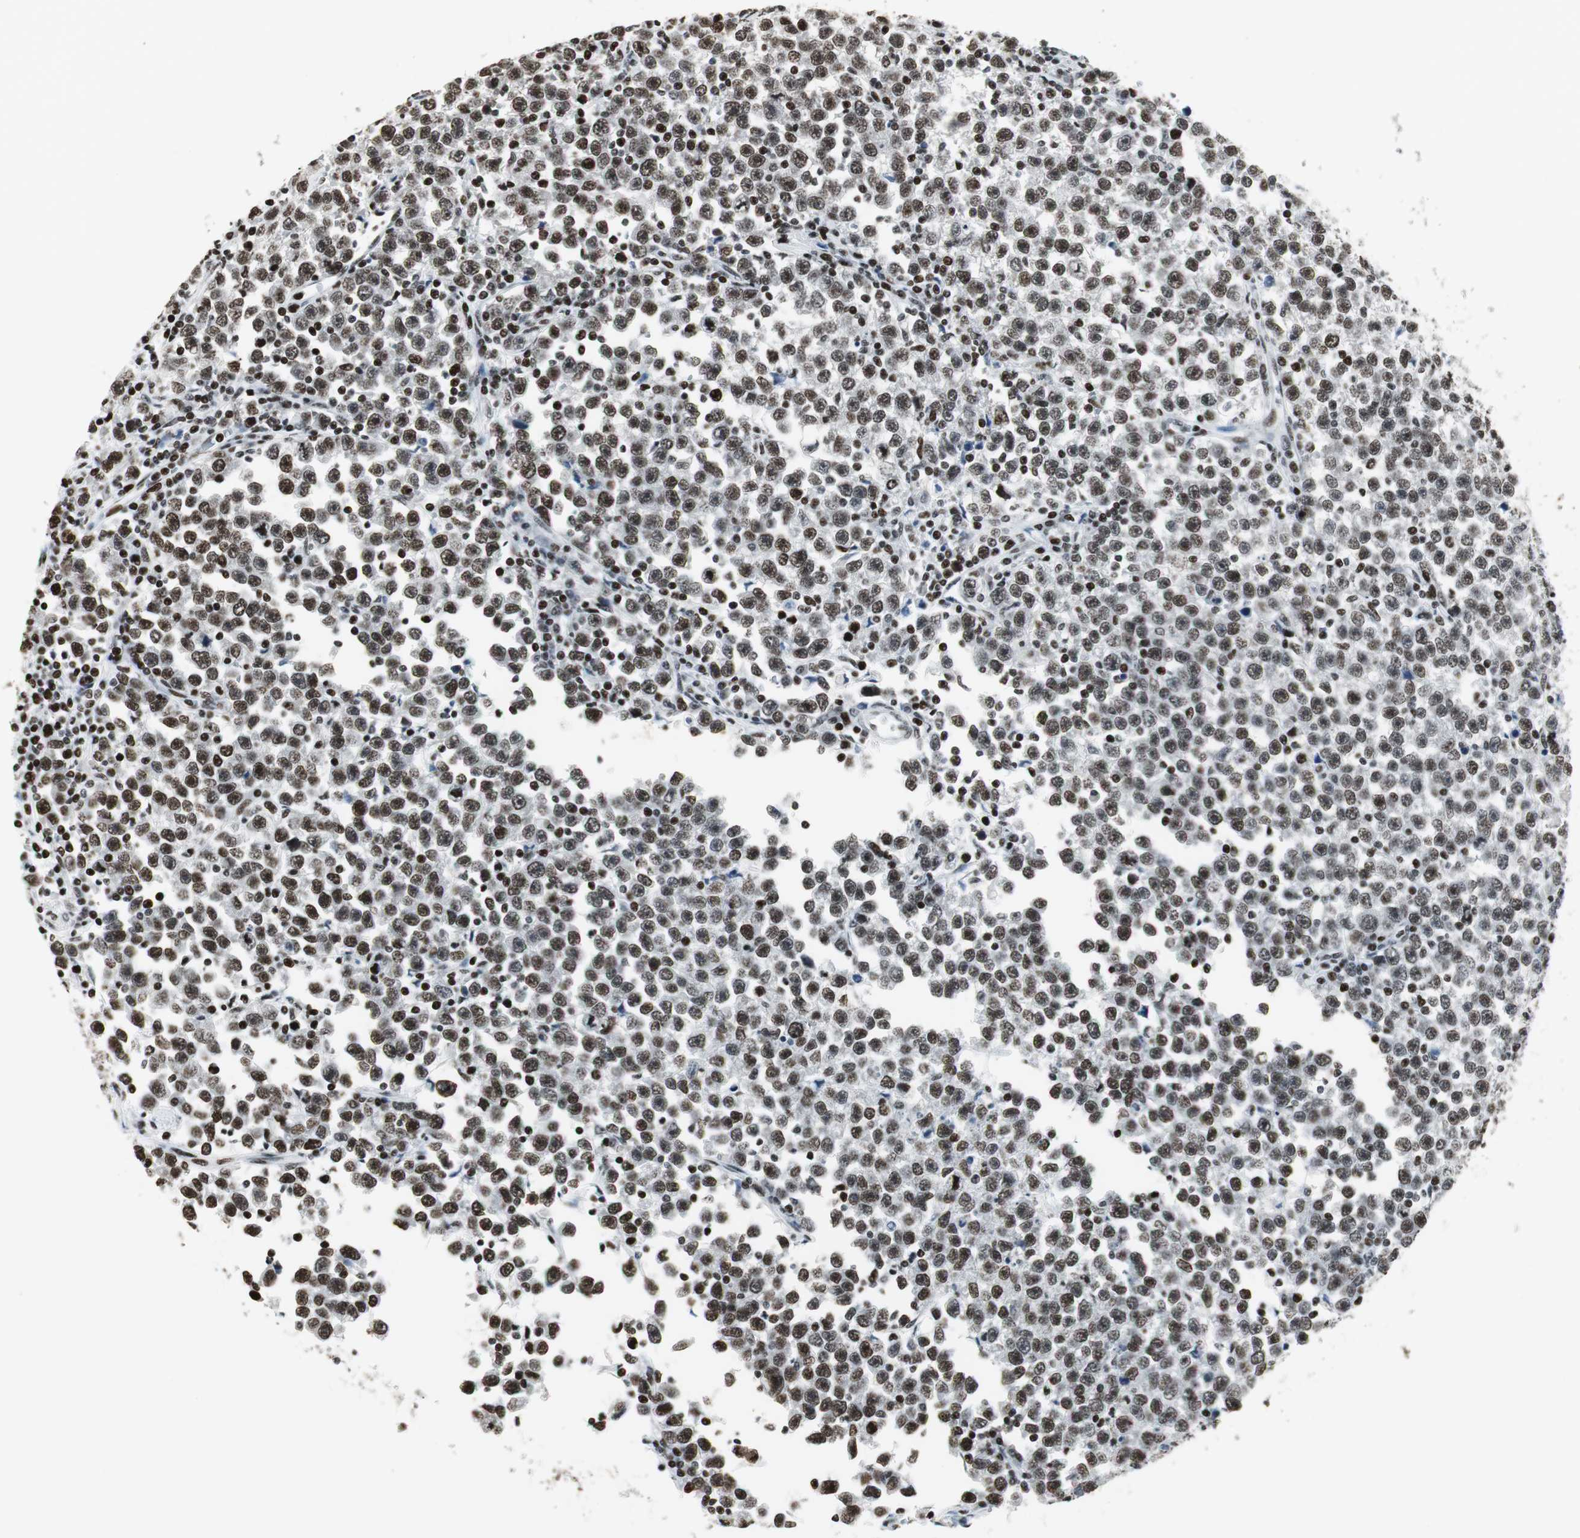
{"staining": {"intensity": "moderate", "quantity": ">75%", "location": "nuclear"}, "tissue": "testis cancer", "cell_type": "Tumor cells", "image_type": "cancer", "snomed": [{"axis": "morphology", "description": "Seminoma, NOS"}, {"axis": "topography", "description": "Testis"}], "caption": "Testis cancer stained with DAB immunohistochemistry demonstrates medium levels of moderate nuclear expression in about >75% of tumor cells. The staining was performed using DAB to visualize the protein expression in brown, while the nuclei were stained in blue with hematoxylin (Magnification: 20x).", "gene": "RBBP4", "patient": {"sex": "male", "age": 43}}